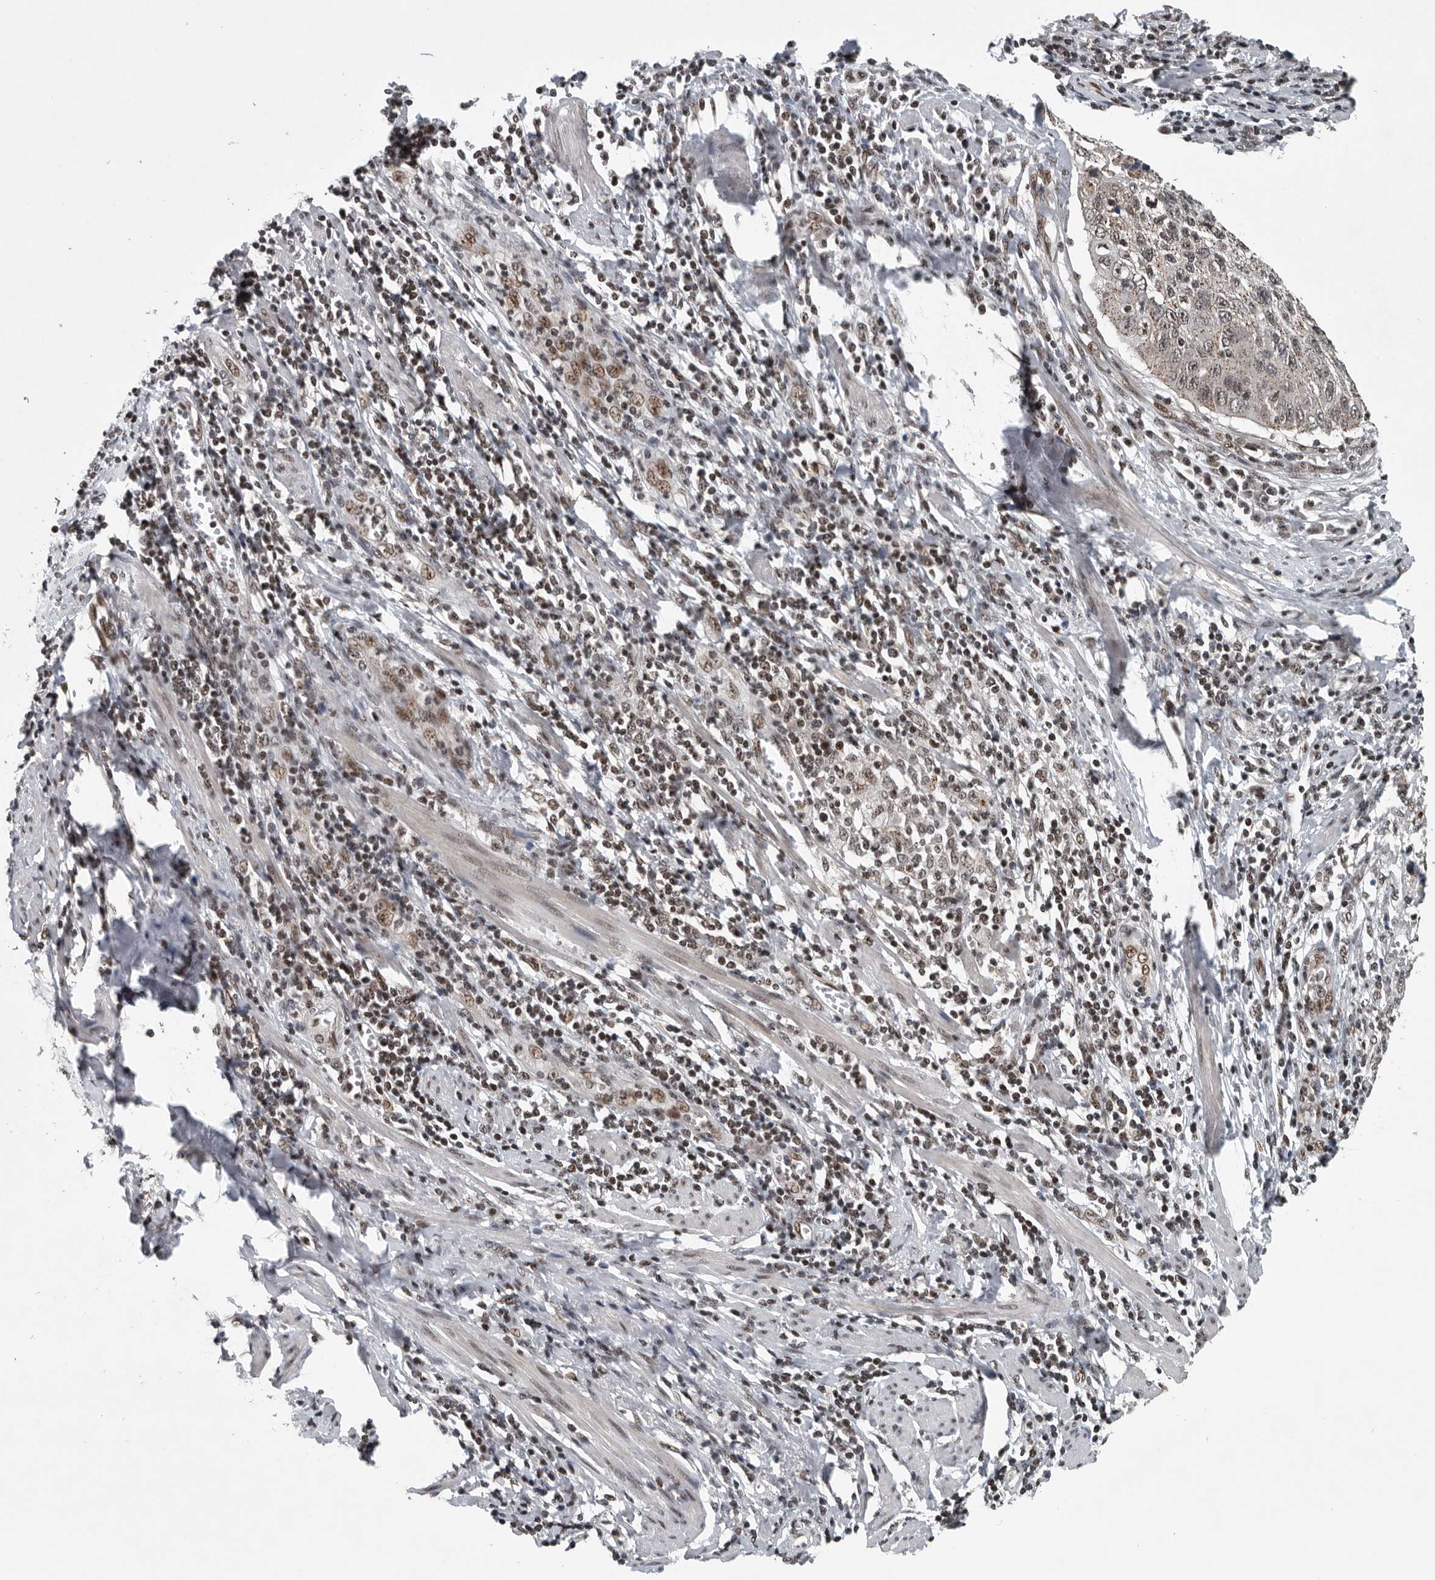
{"staining": {"intensity": "weak", "quantity": "25%-75%", "location": "nuclear"}, "tissue": "cervical cancer", "cell_type": "Tumor cells", "image_type": "cancer", "snomed": [{"axis": "morphology", "description": "Squamous cell carcinoma, NOS"}, {"axis": "topography", "description": "Cervix"}], "caption": "Immunohistochemistry photomicrograph of neoplastic tissue: cervical cancer stained using immunohistochemistry reveals low levels of weak protein expression localized specifically in the nuclear of tumor cells, appearing as a nuclear brown color.", "gene": "SENP7", "patient": {"sex": "female", "age": 53}}